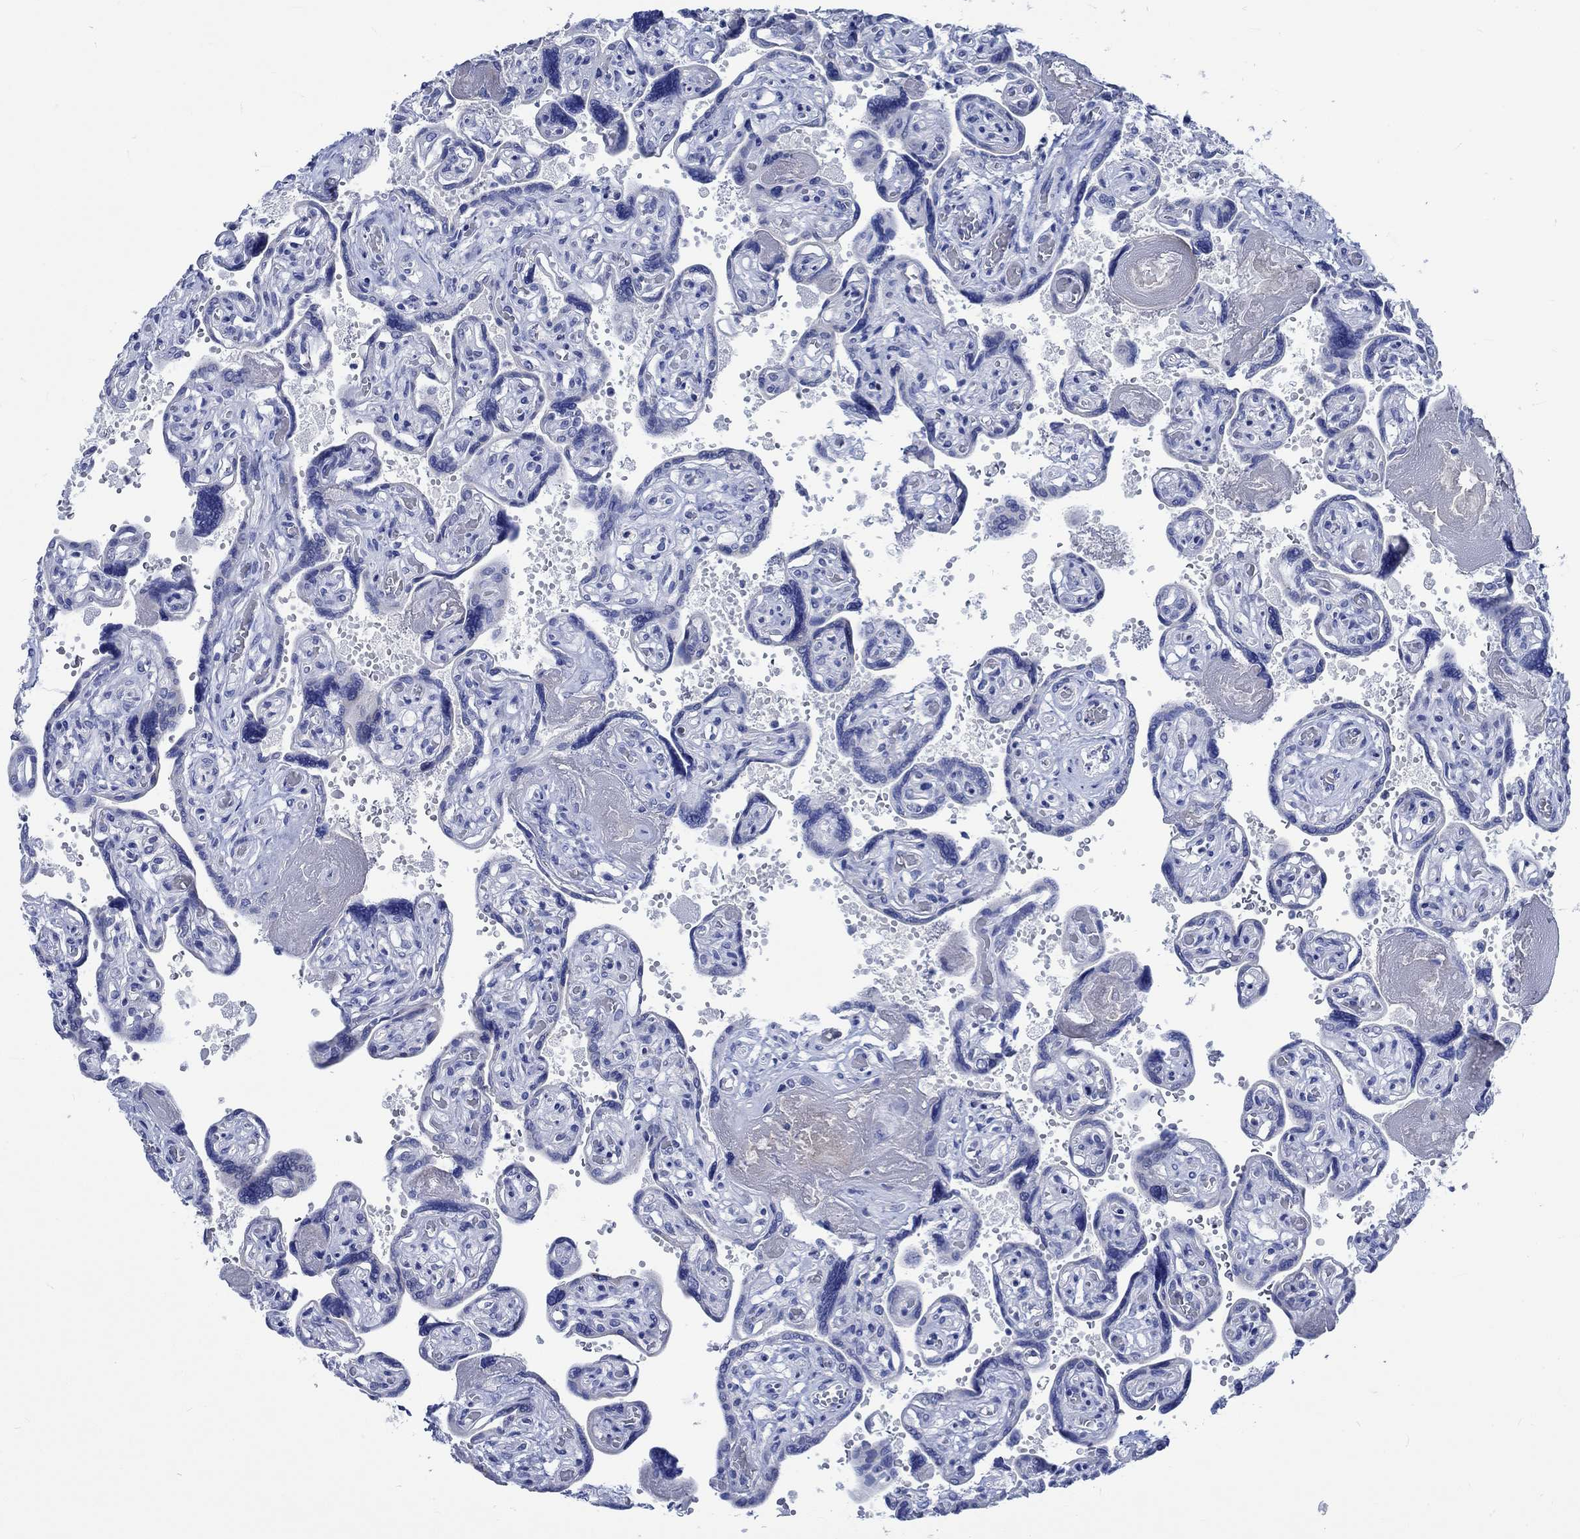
{"staining": {"intensity": "negative", "quantity": "none", "location": "none"}, "tissue": "placenta", "cell_type": "Decidual cells", "image_type": "normal", "snomed": [{"axis": "morphology", "description": "Normal tissue, NOS"}, {"axis": "topography", "description": "Placenta"}], "caption": "Immunohistochemistry (IHC) micrograph of unremarkable placenta: human placenta stained with DAB (3,3'-diaminobenzidine) demonstrates no significant protein positivity in decidual cells.", "gene": "PTPRN2", "patient": {"sex": "female", "age": 32}}